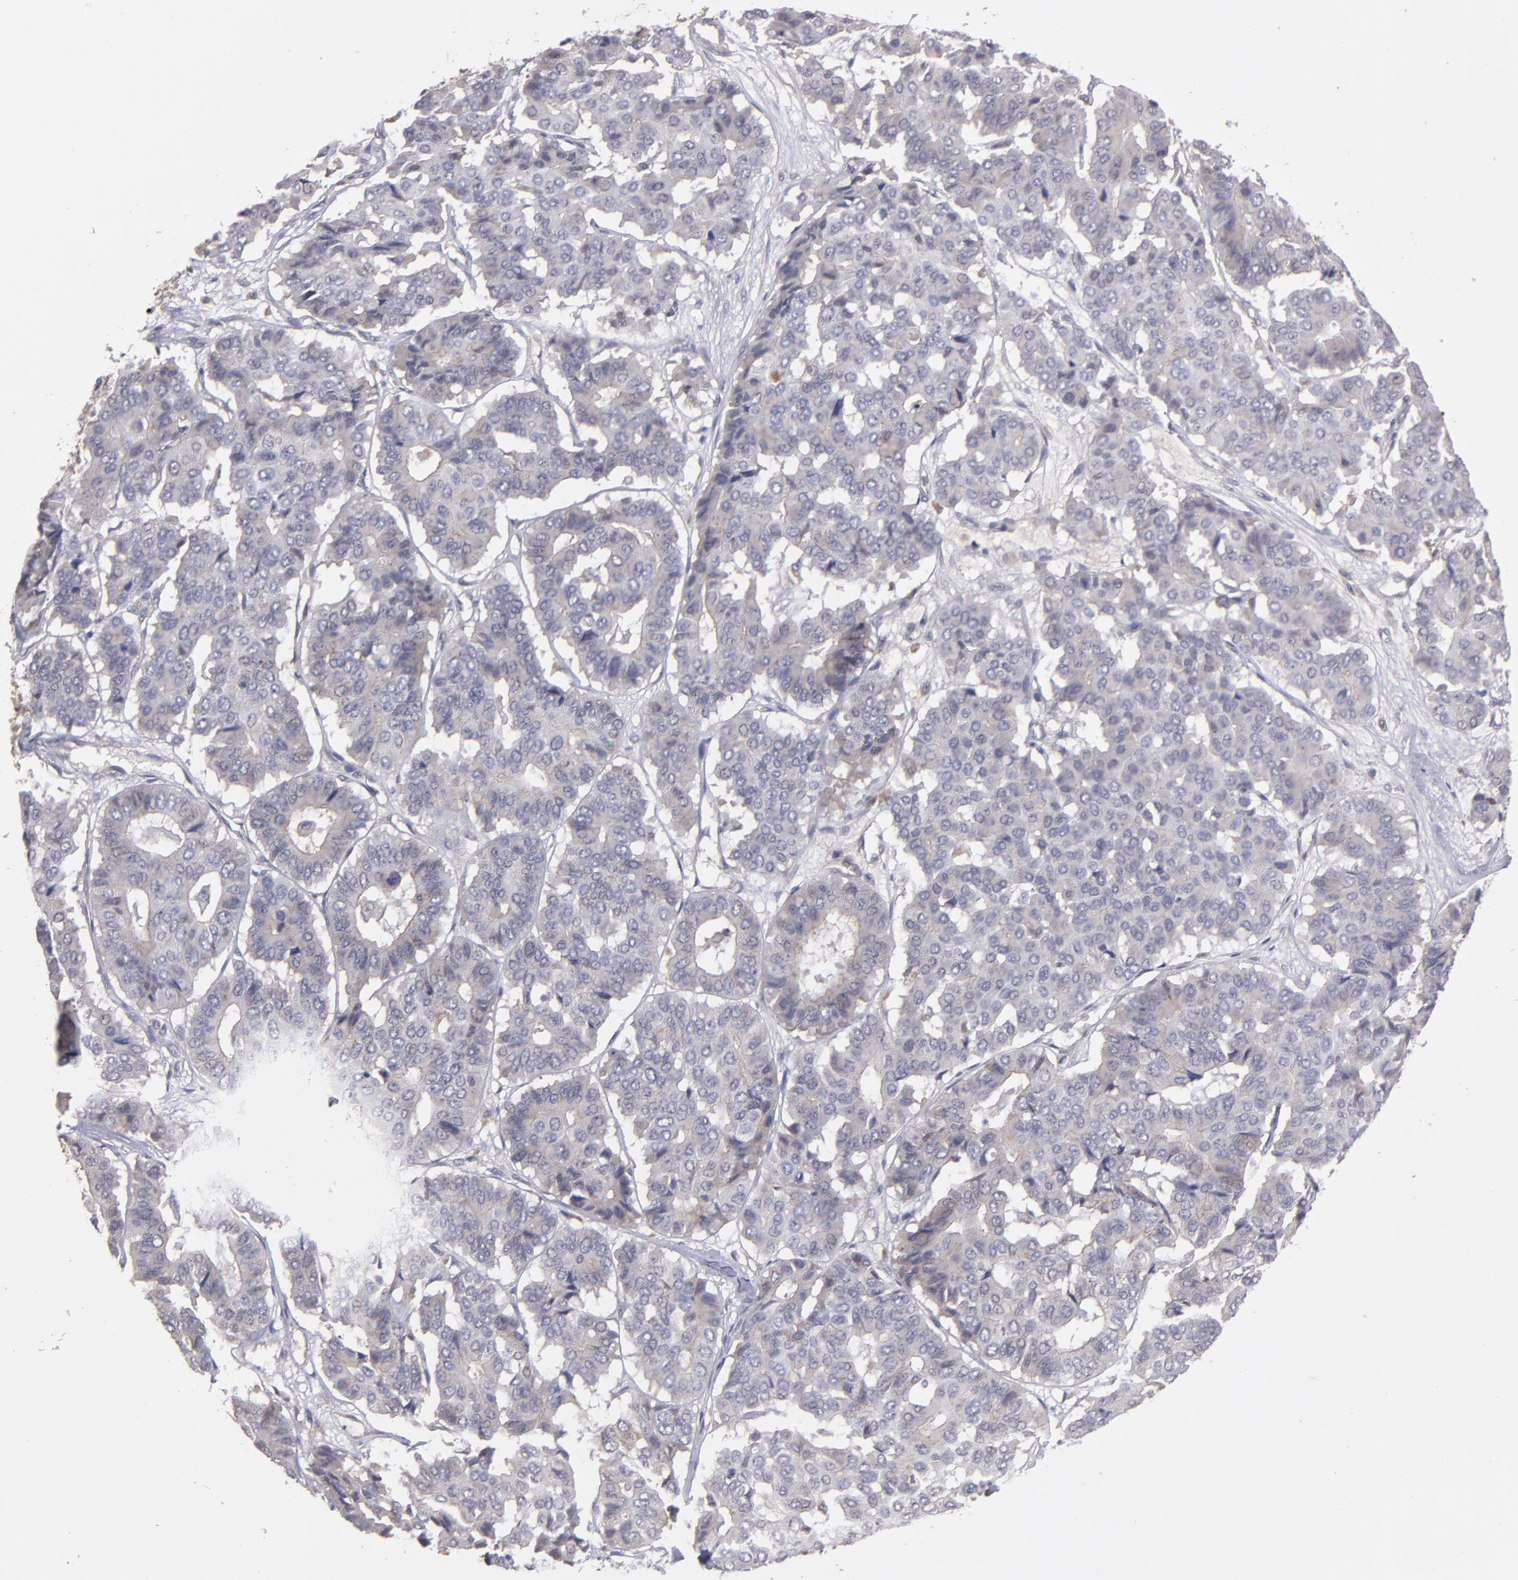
{"staining": {"intensity": "weak", "quantity": ">75%", "location": "cytoplasmic/membranous"}, "tissue": "pancreatic cancer", "cell_type": "Tumor cells", "image_type": "cancer", "snomed": [{"axis": "morphology", "description": "Adenocarcinoma, NOS"}, {"axis": "topography", "description": "Pancreas"}], "caption": "Adenocarcinoma (pancreatic) tissue shows weak cytoplasmic/membranous staining in approximately >75% of tumor cells, visualized by immunohistochemistry. (DAB (3,3'-diaminobenzidine) IHC with brightfield microscopy, high magnification).", "gene": "CTSO", "patient": {"sex": "male", "age": 50}}